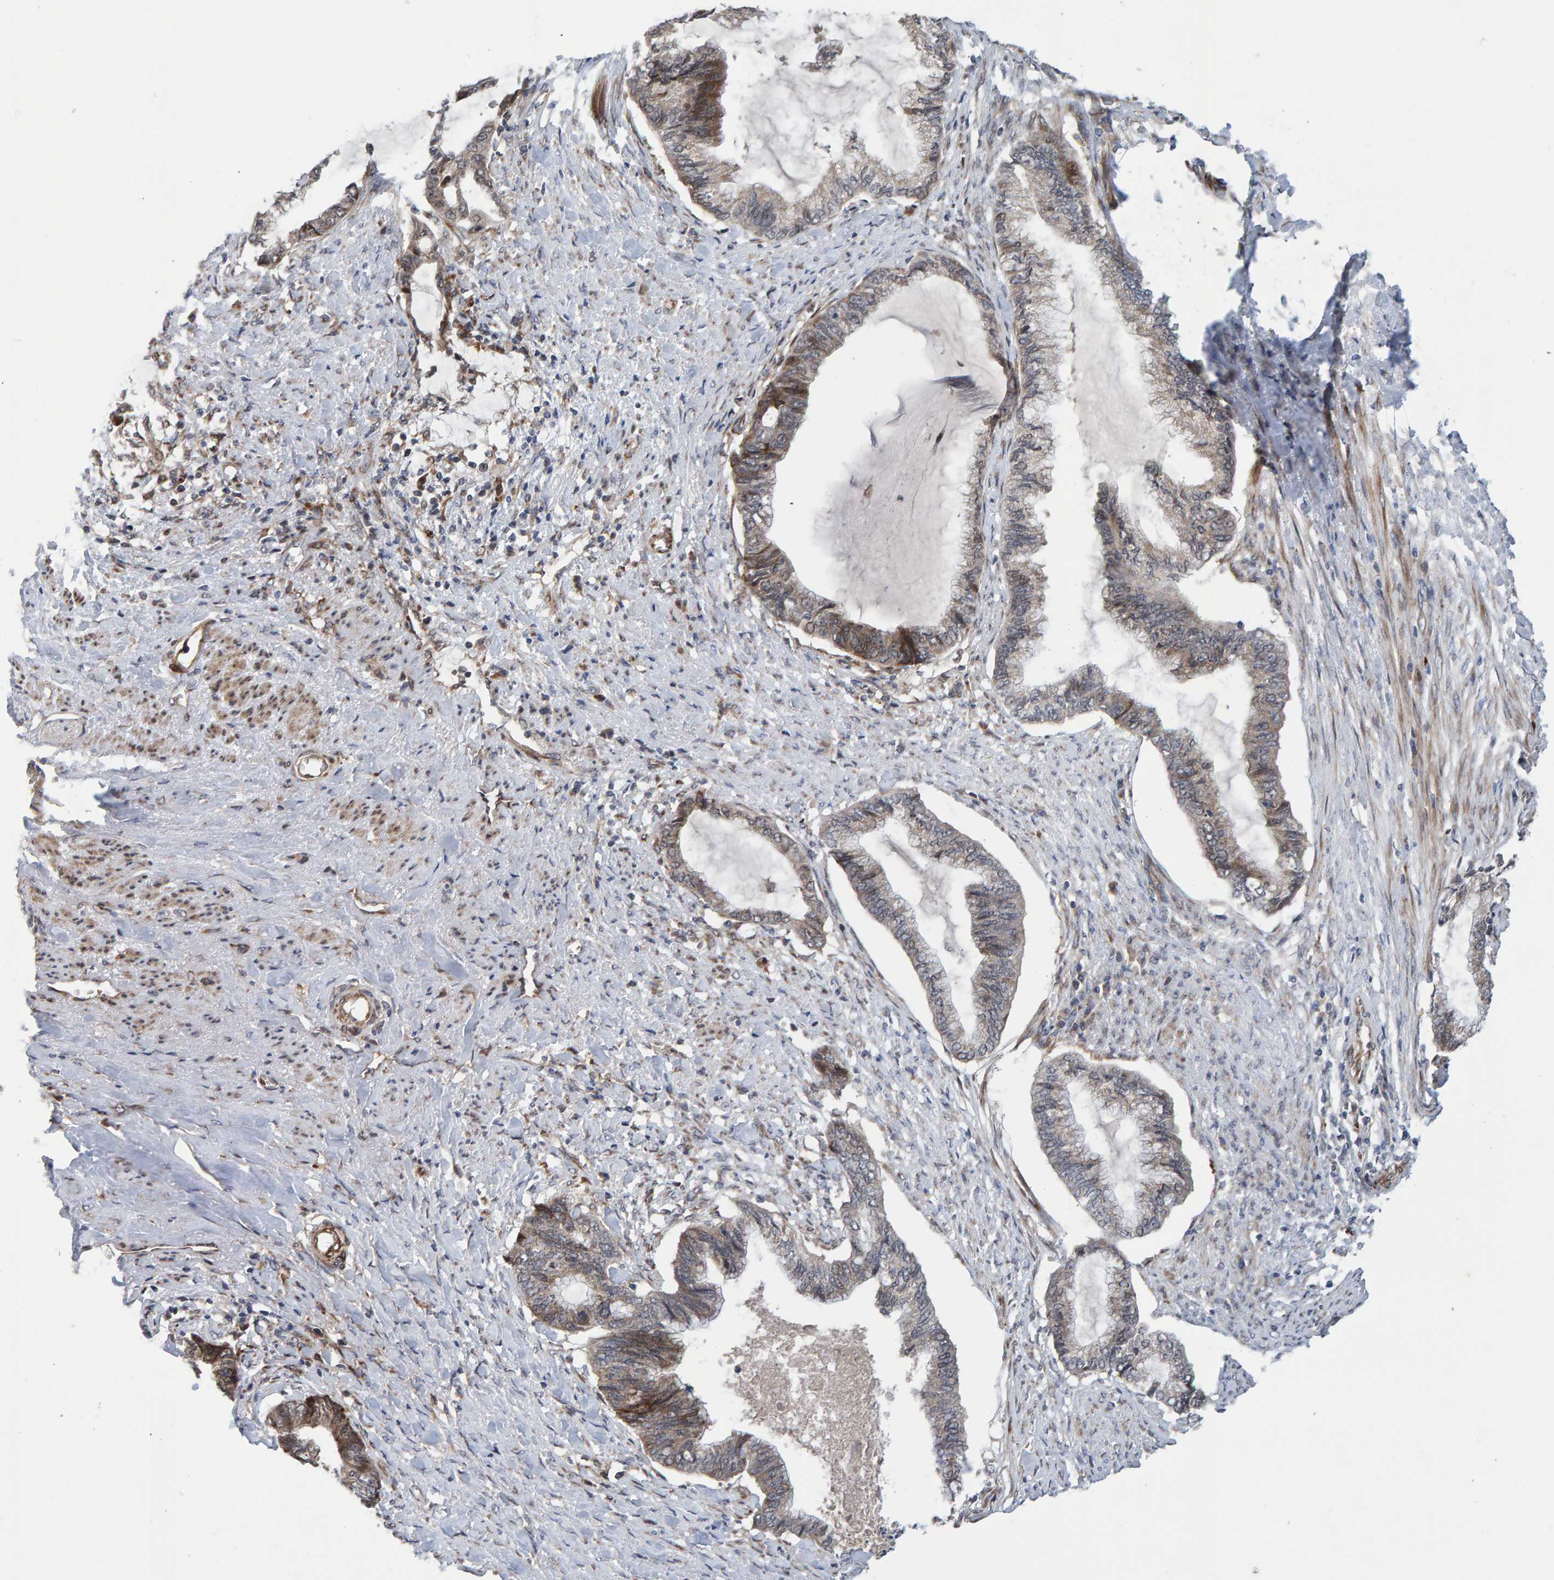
{"staining": {"intensity": "weak", "quantity": "<25%", "location": "cytoplasmic/membranous"}, "tissue": "endometrial cancer", "cell_type": "Tumor cells", "image_type": "cancer", "snomed": [{"axis": "morphology", "description": "Adenocarcinoma, NOS"}, {"axis": "topography", "description": "Endometrium"}], "caption": "High magnification brightfield microscopy of endometrial adenocarcinoma stained with DAB (brown) and counterstained with hematoxylin (blue): tumor cells show no significant expression.", "gene": "MFSD6L", "patient": {"sex": "female", "age": 86}}